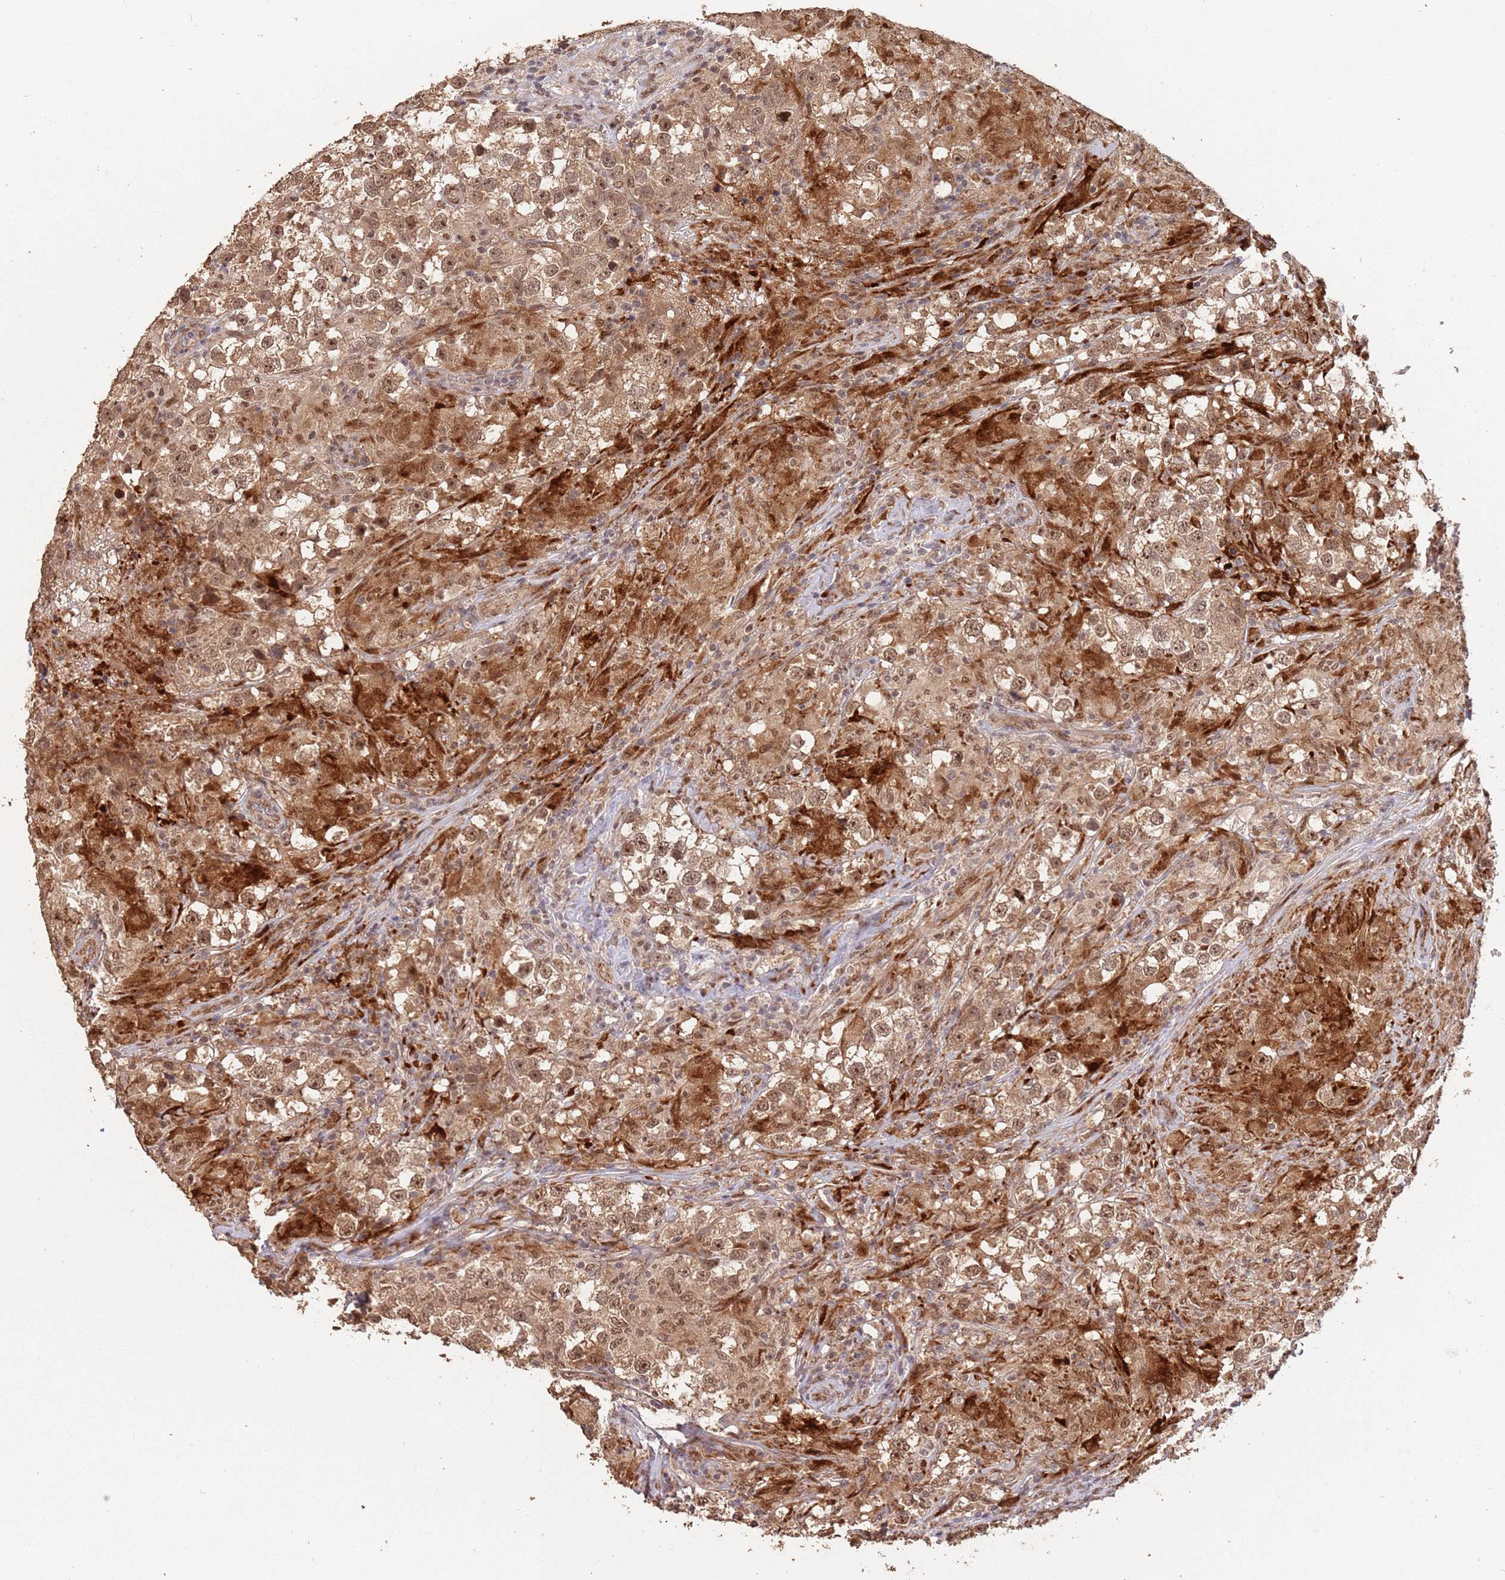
{"staining": {"intensity": "moderate", "quantity": ">75%", "location": "cytoplasmic/membranous,nuclear"}, "tissue": "testis cancer", "cell_type": "Tumor cells", "image_type": "cancer", "snomed": [{"axis": "morphology", "description": "Seminoma, NOS"}, {"axis": "topography", "description": "Testis"}], "caption": "High-magnification brightfield microscopy of testis cancer (seminoma) stained with DAB (3,3'-diaminobenzidine) (brown) and counterstained with hematoxylin (blue). tumor cells exhibit moderate cytoplasmic/membranous and nuclear expression is appreciated in approximately>75% of cells.", "gene": "RFXANK", "patient": {"sex": "male", "age": 46}}